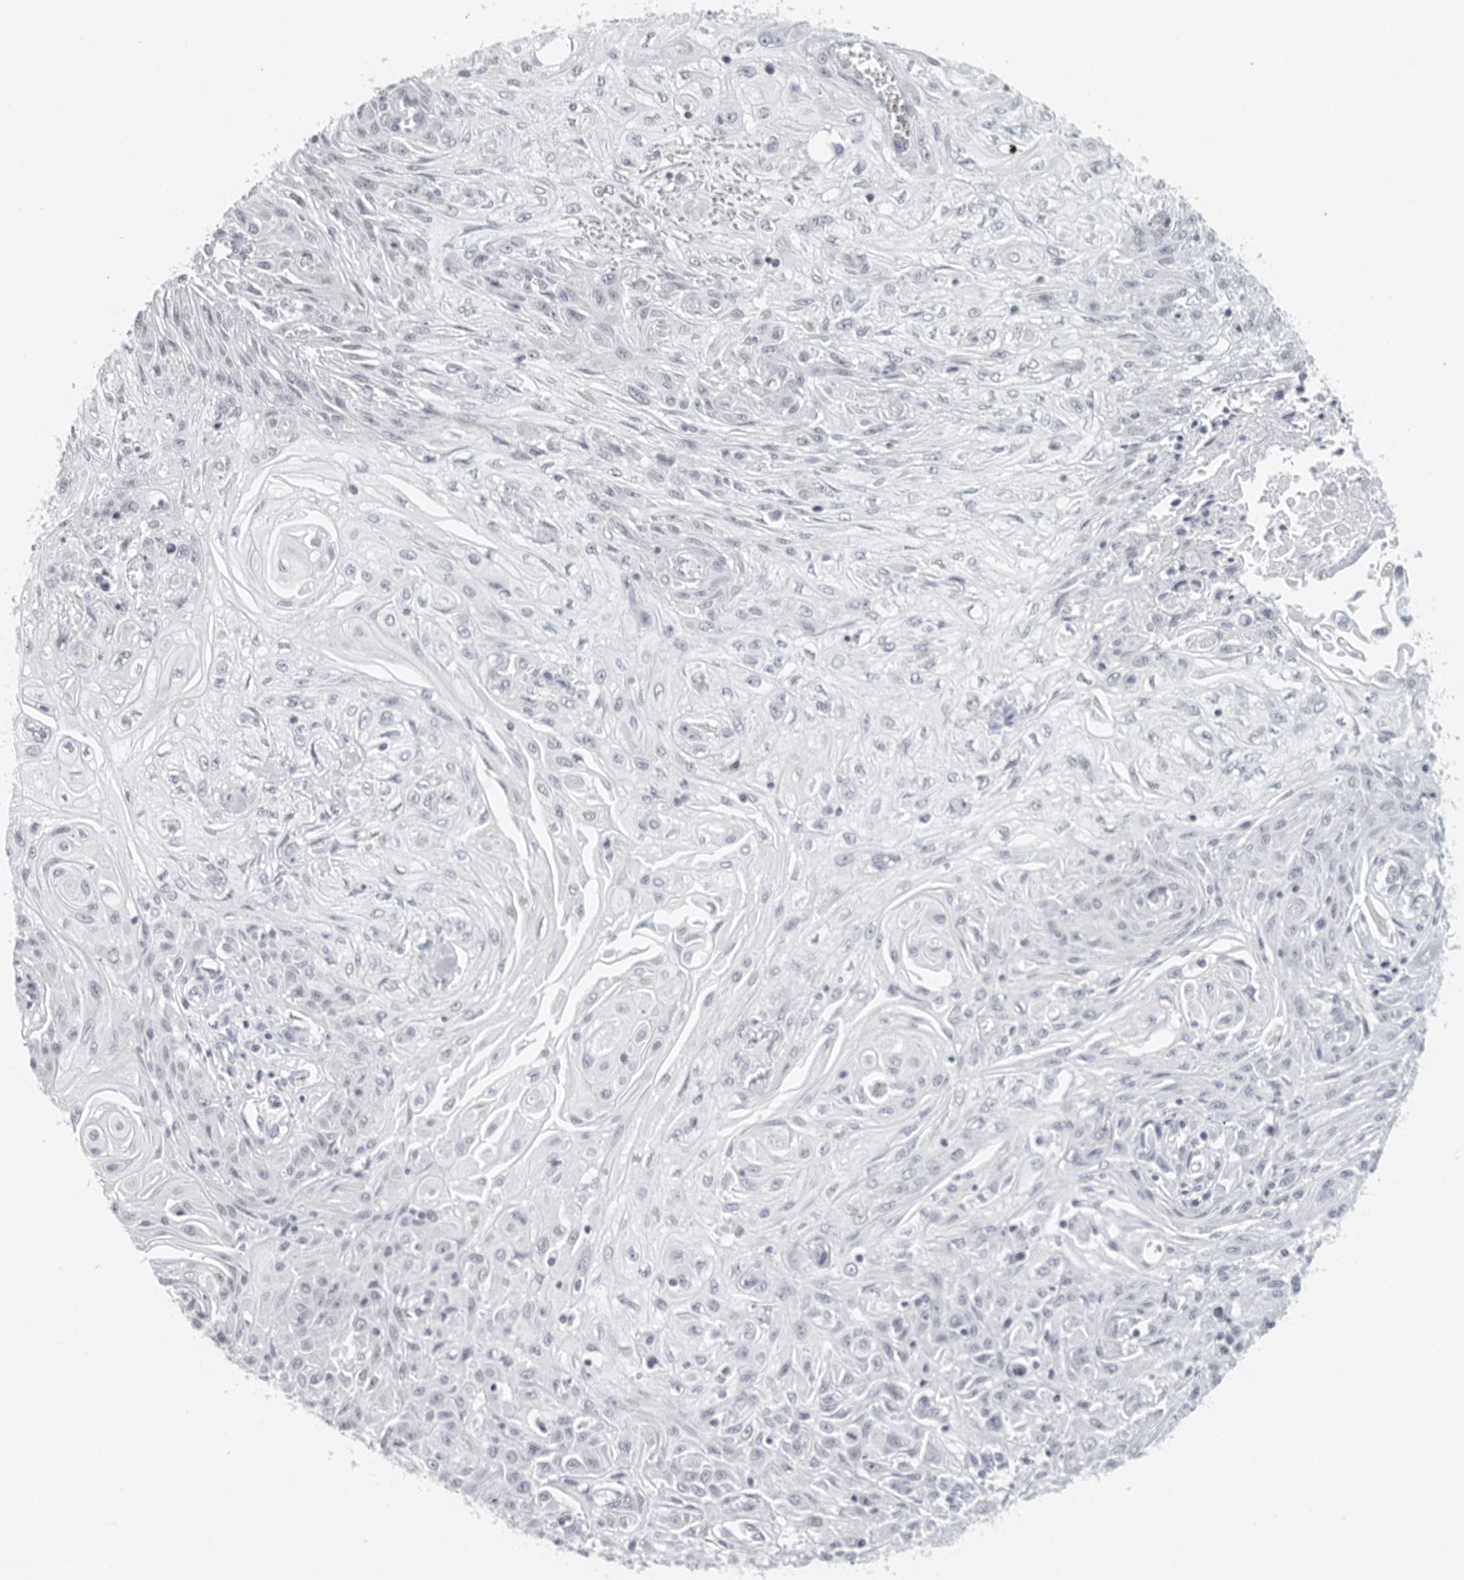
{"staining": {"intensity": "negative", "quantity": "none", "location": "none"}, "tissue": "skin cancer", "cell_type": "Tumor cells", "image_type": "cancer", "snomed": [{"axis": "morphology", "description": "Squamous cell carcinoma, NOS"}, {"axis": "morphology", "description": "Squamous cell carcinoma, metastatic, NOS"}, {"axis": "topography", "description": "Skin"}, {"axis": "topography", "description": "Lymph node"}], "caption": "IHC of skin cancer (metastatic squamous cell carcinoma) reveals no staining in tumor cells. (DAB IHC, high magnification).", "gene": "FLG2", "patient": {"sex": "male", "age": 75}}